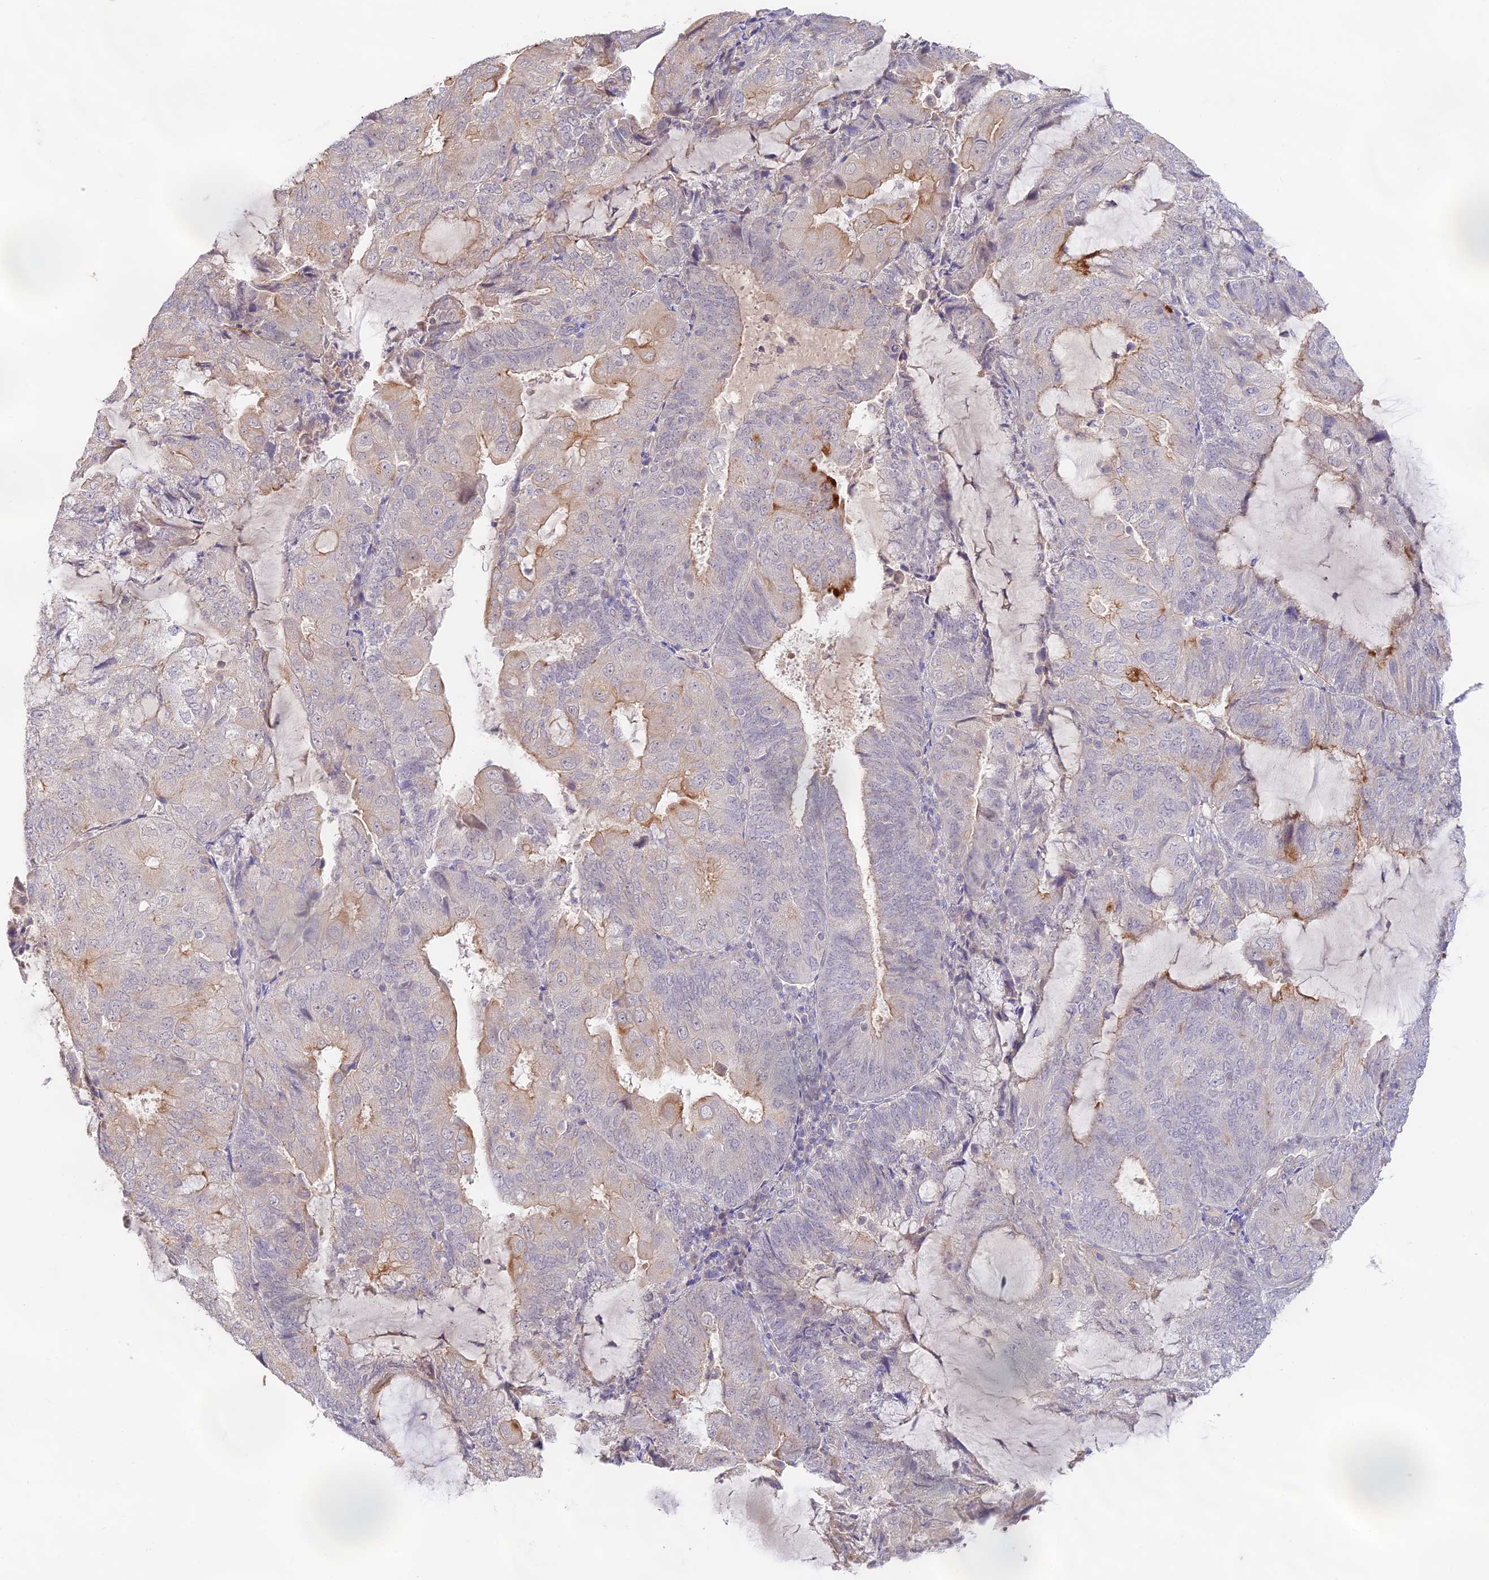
{"staining": {"intensity": "moderate", "quantity": "<25%", "location": "cytoplasmic/membranous"}, "tissue": "endometrial cancer", "cell_type": "Tumor cells", "image_type": "cancer", "snomed": [{"axis": "morphology", "description": "Adenocarcinoma, NOS"}, {"axis": "topography", "description": "Endometrium"}], "caption": "Moderate cytoplasmic/membranous protein positivity is seen in approximately <25% of tumor cells in endometrial cancer. (brown staining indicates protein expression, while blue staining denotes nuclei).", "gene": "CAMSAP3", "patient": {"sex": "female", "age": 81}}